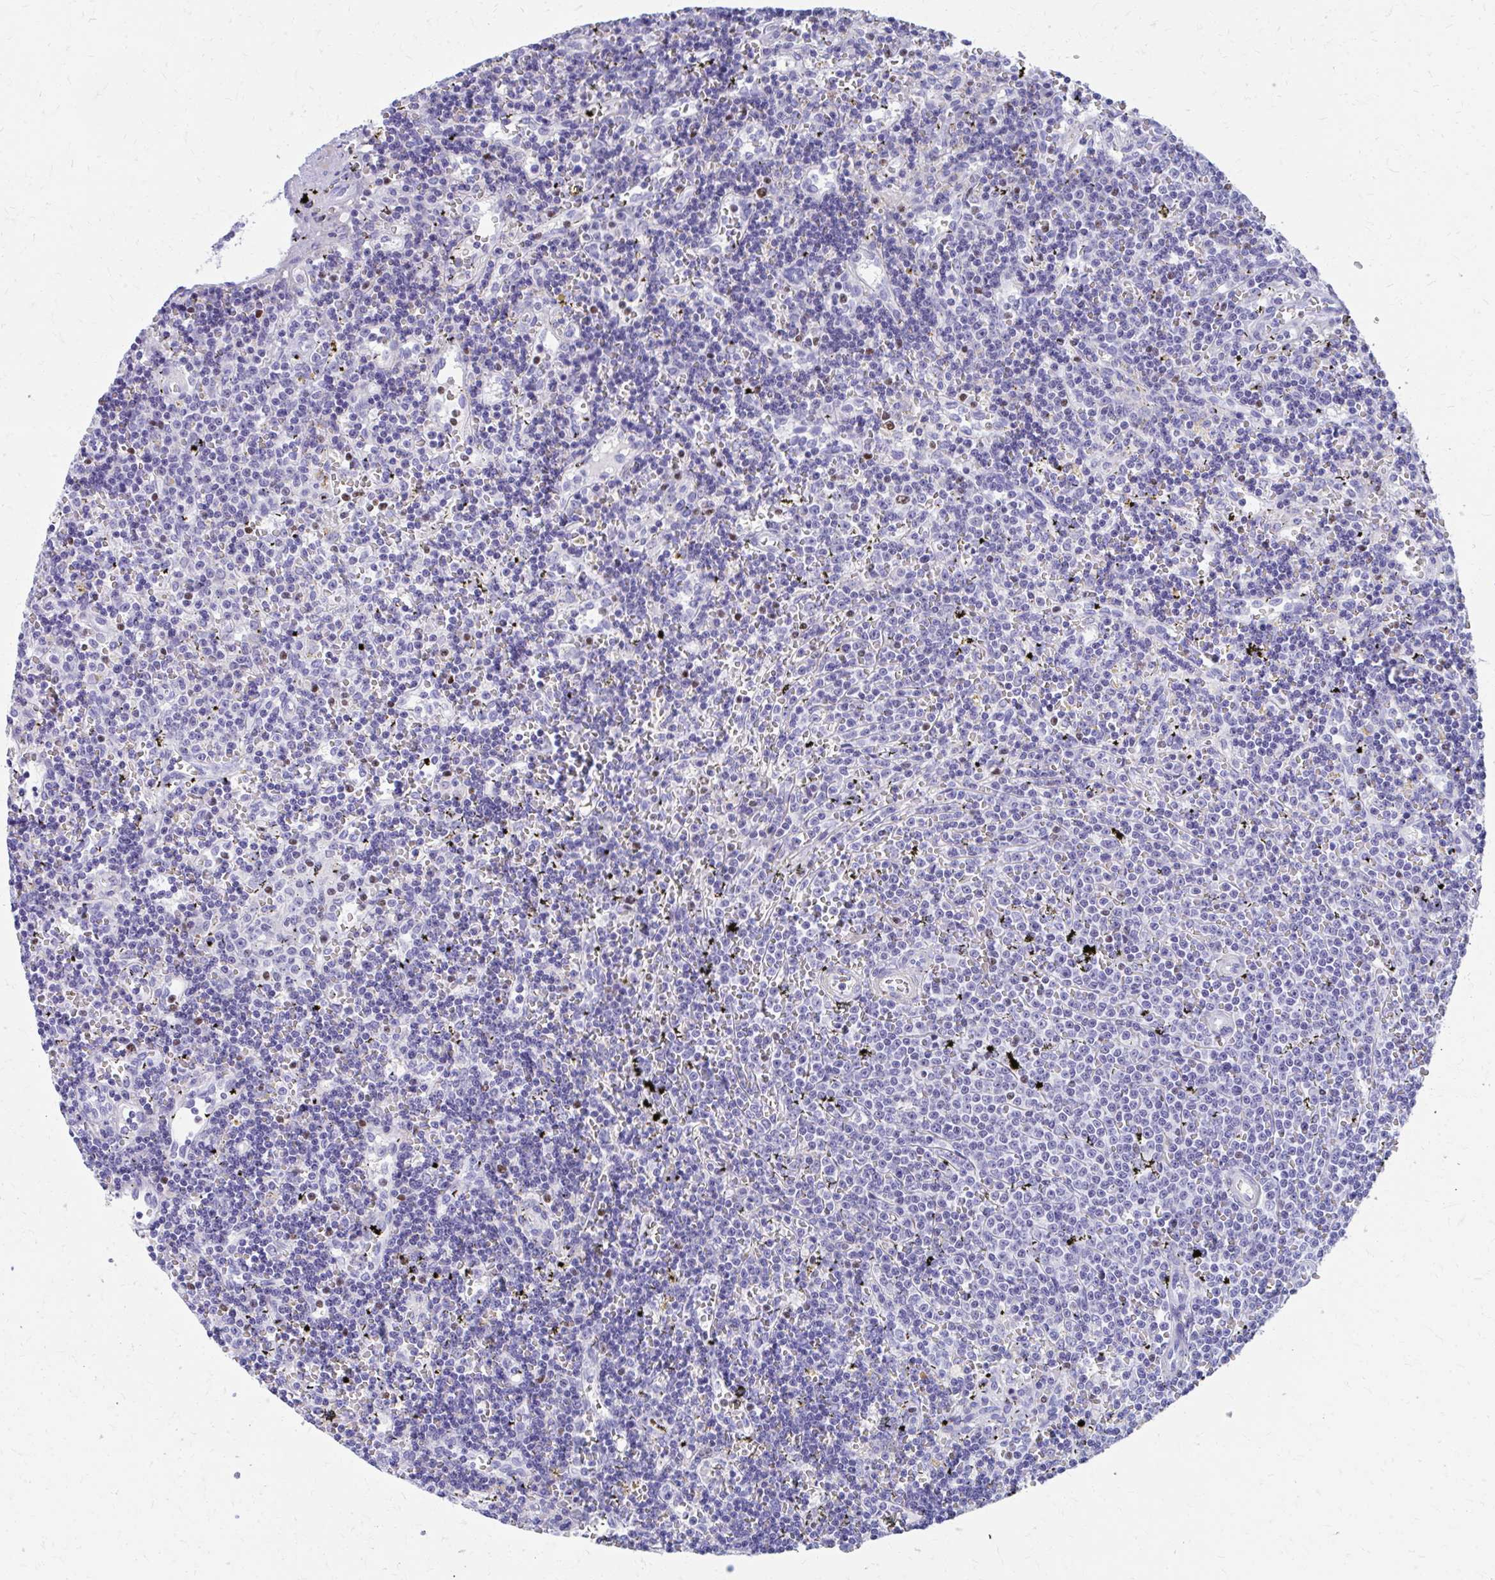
{"staining": {"intensity": "negative", "quantity": "none", "location": "none"}, "tissue": "lymphoma", "cell_type": "Tumor cells", "image_type": "cancer", "snomed": [{"axis": "morphology", "description": "Malignant lymphoma, non-Hodgkin's type, Low grade"}, {"axis": "topography", "description": "Spleen"}], "caption": "DAB immunohistochemical staining of lymphoma demonstrates no significant positivity in tumor cells.", "gene": "RUNX3", "patient": {"sex": "male", "age": 60}}